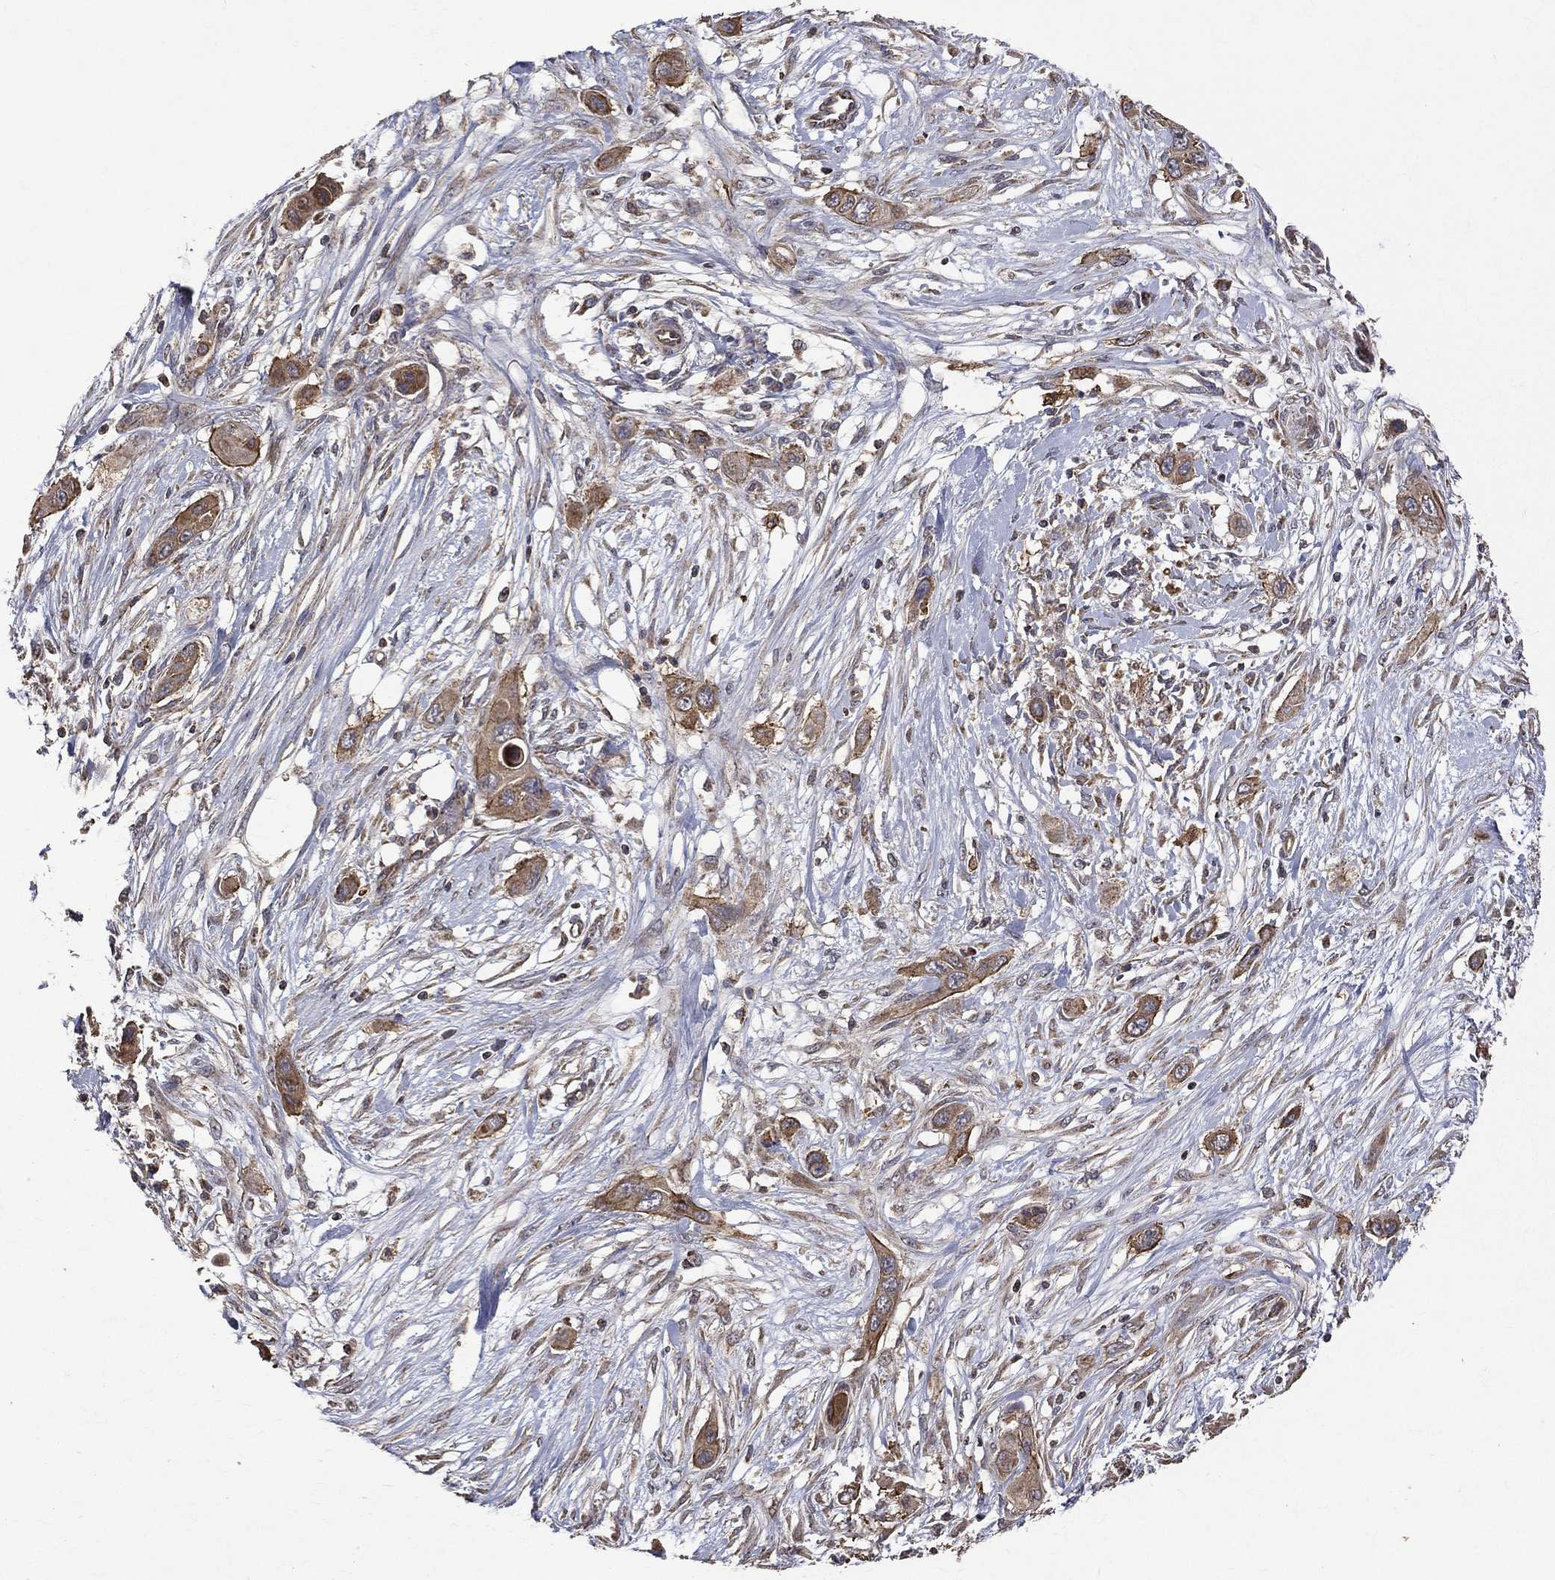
{"staining": {"intensity": "moderate", "quantity": ">75%", "location": "cytoplasmic/membranous"}, "tissue": "skin cancer", "cell_type": "Tumor cells", "image_type": "cancer", "snomed": [{"axis": "morphology", "description": "Squamous cell carcinoma, NOS"}, {"axis": "topography", "description": "Skin"}], "caption": "Protein staining displays moderate cytoplasmic/membranous expression in approximately >75% of tumor cells in skin squamous cell carcinoma.", "gene": "RPGR", "patient": {"sex": "male", "age": 79}}